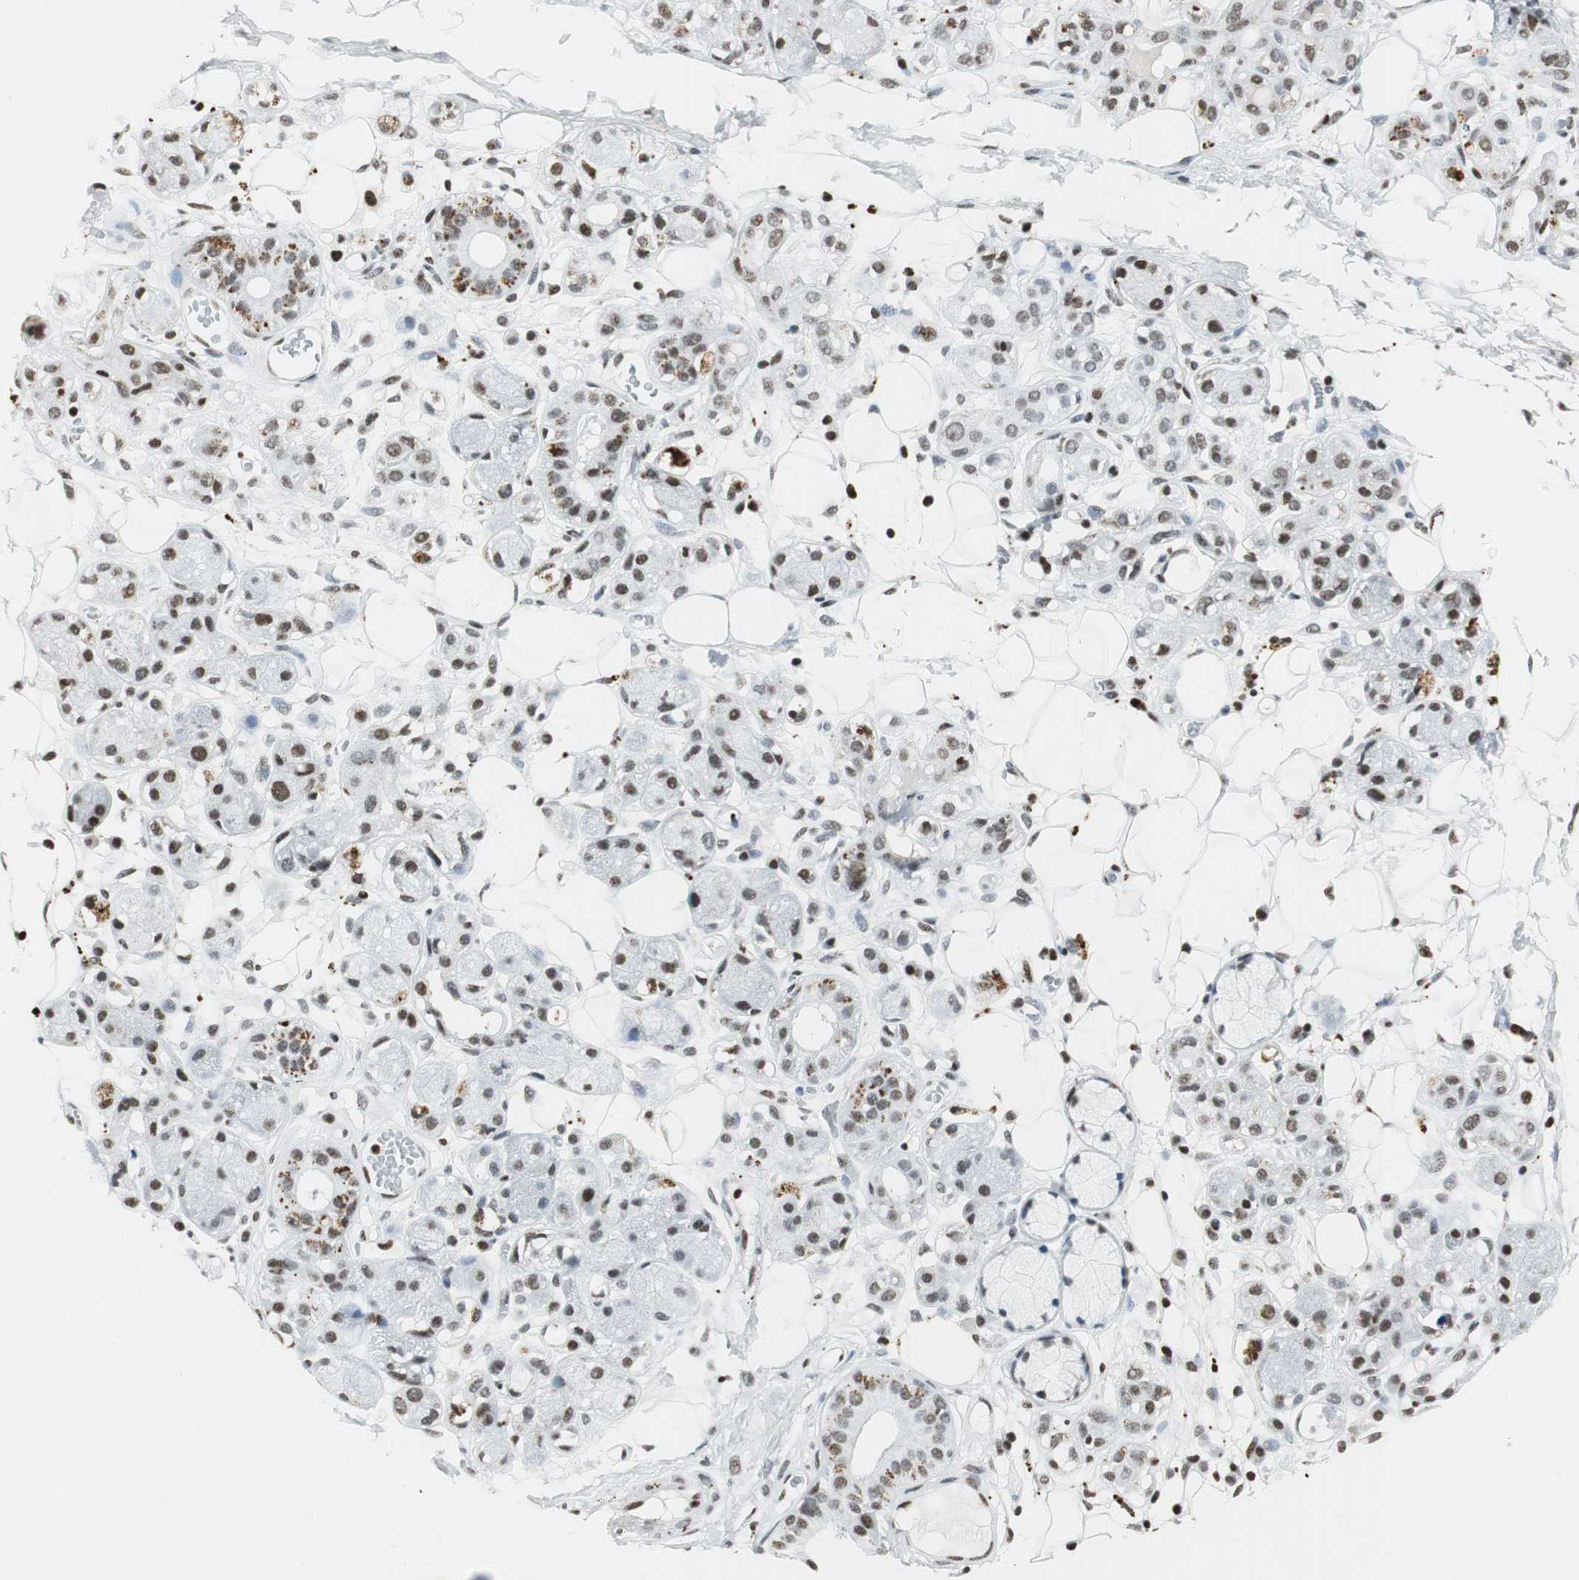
{"staining": {"intensity": "negative", "quantity": "none", "location": "none"}, "tissue": "adipose tissue", "cell_type": "Adipocytes", "image_type": "normal", "snomed": [{"axis": "morphology", "description": "Normal tissue, NOS"}, {"axis": "morphology", "description": "Inflammation, NOS"}, {"axis": "topography", "description": "Vascular tissue"}, {"axis": "topography", "description": "Salivary gland"}], "caption": "Immunohistochemistry (IHC) histopathology image of unremarkable adipose tissue stained for a protein (brown), which shows no expression in adipocytes. (Stains: DAB (3,3'-diaminobenzidine) IHC with hematoxylin counter stain, Microscopy: brightfield microscopy at high magnification).", "gene": "RBBP4", "patient": {"sex": "female", "age": 75}}